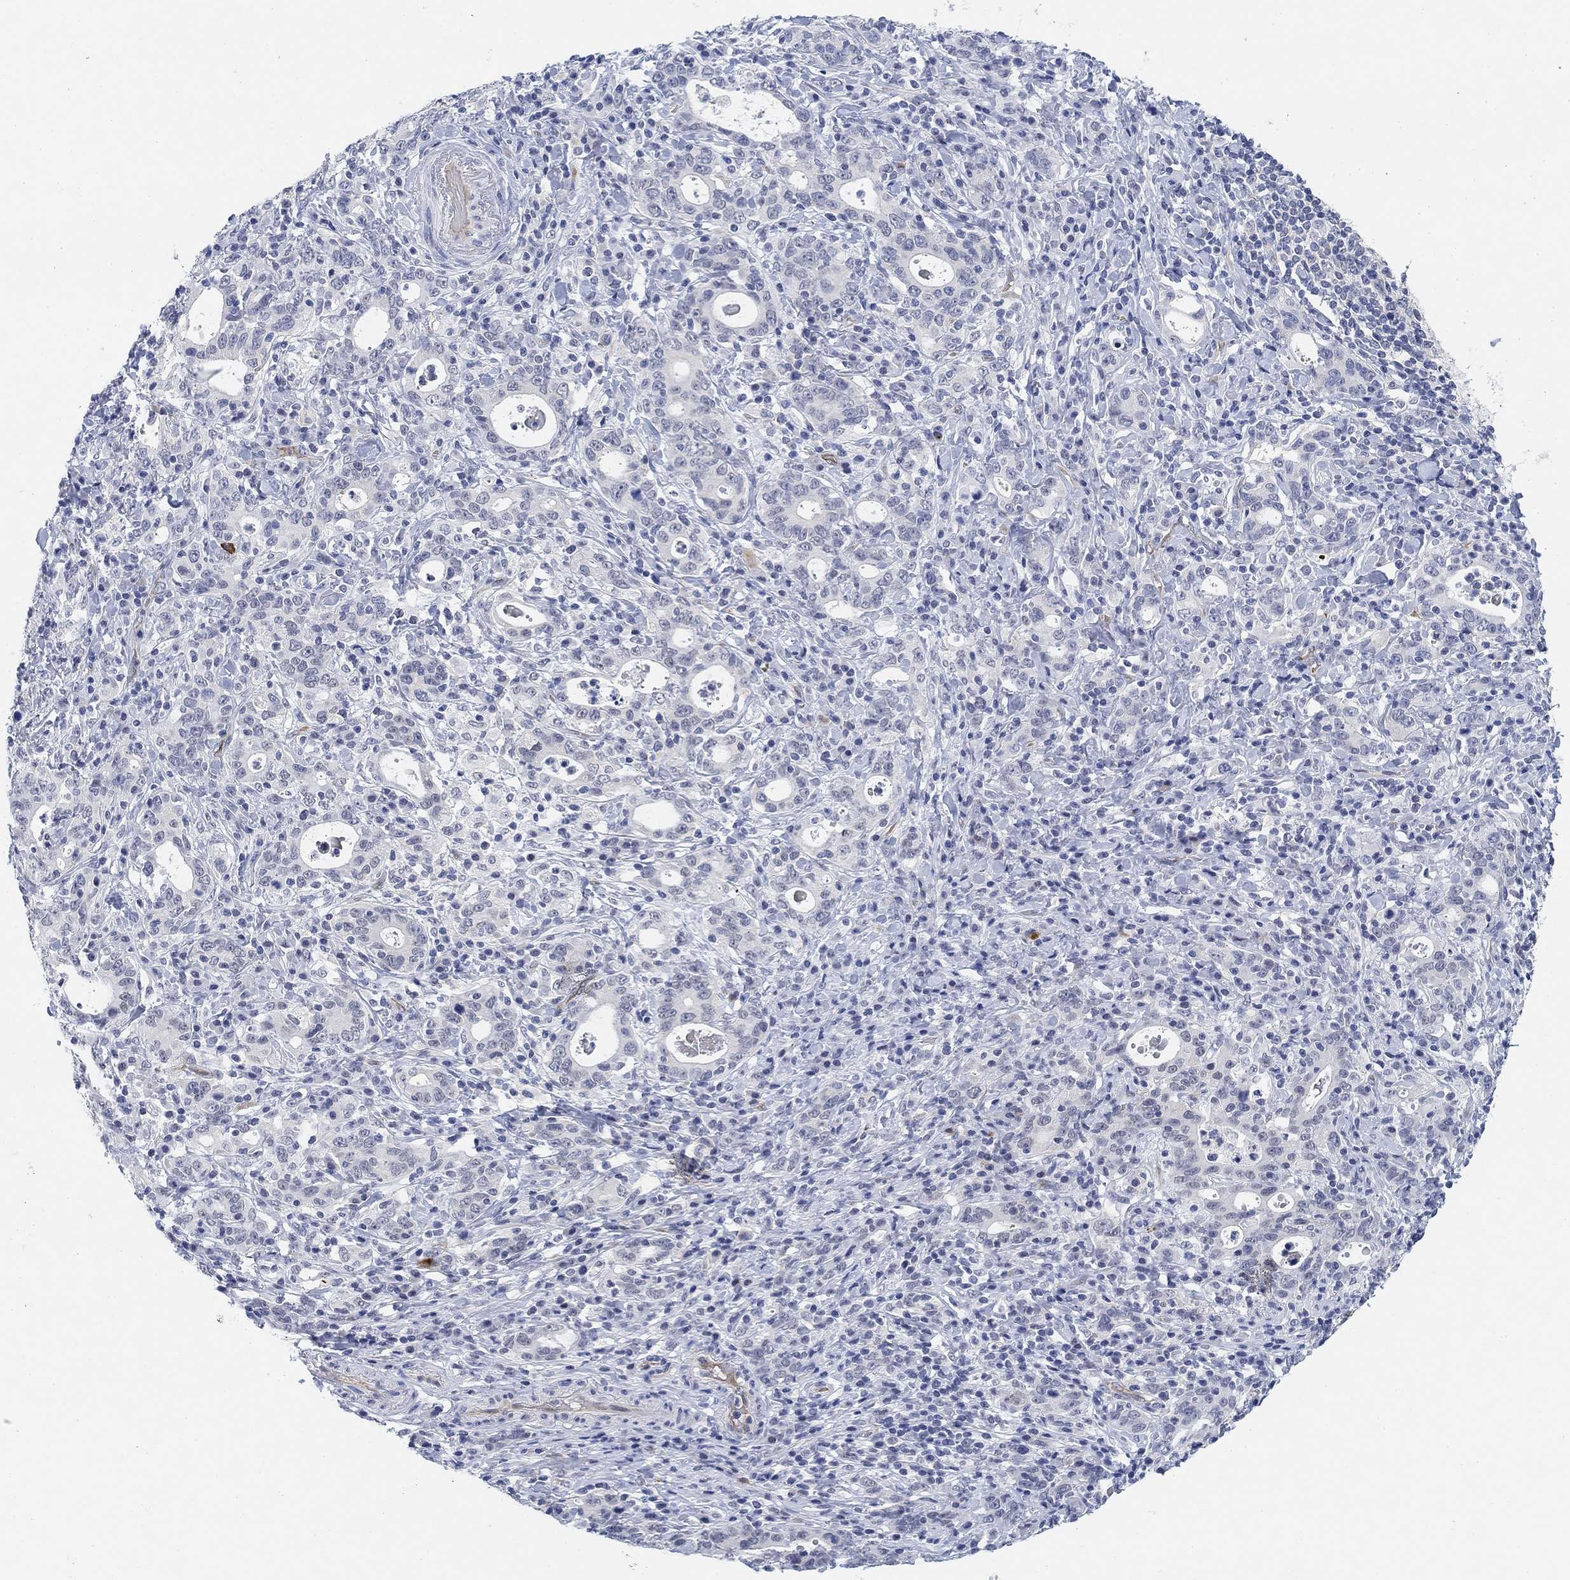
{"staining": {"intensity": "negative", "quantity": "none", "location": "none"}, "tissue": "stomach cancer", "cell_type": "Tumor cells", "image_type": "cancer", "snomed": [{"axis": "morphology", "description": "Adenocarcinoma, NOS"}, {"axis": "topography", "description": "Stomach"}], "caption": "Immunohistochemistry (IHC) of human stomach adenocarcinoma demonstrates no expression in tumor cells.", "gene": "PAX6", "patient": {"sex": "male", "age": 79}}